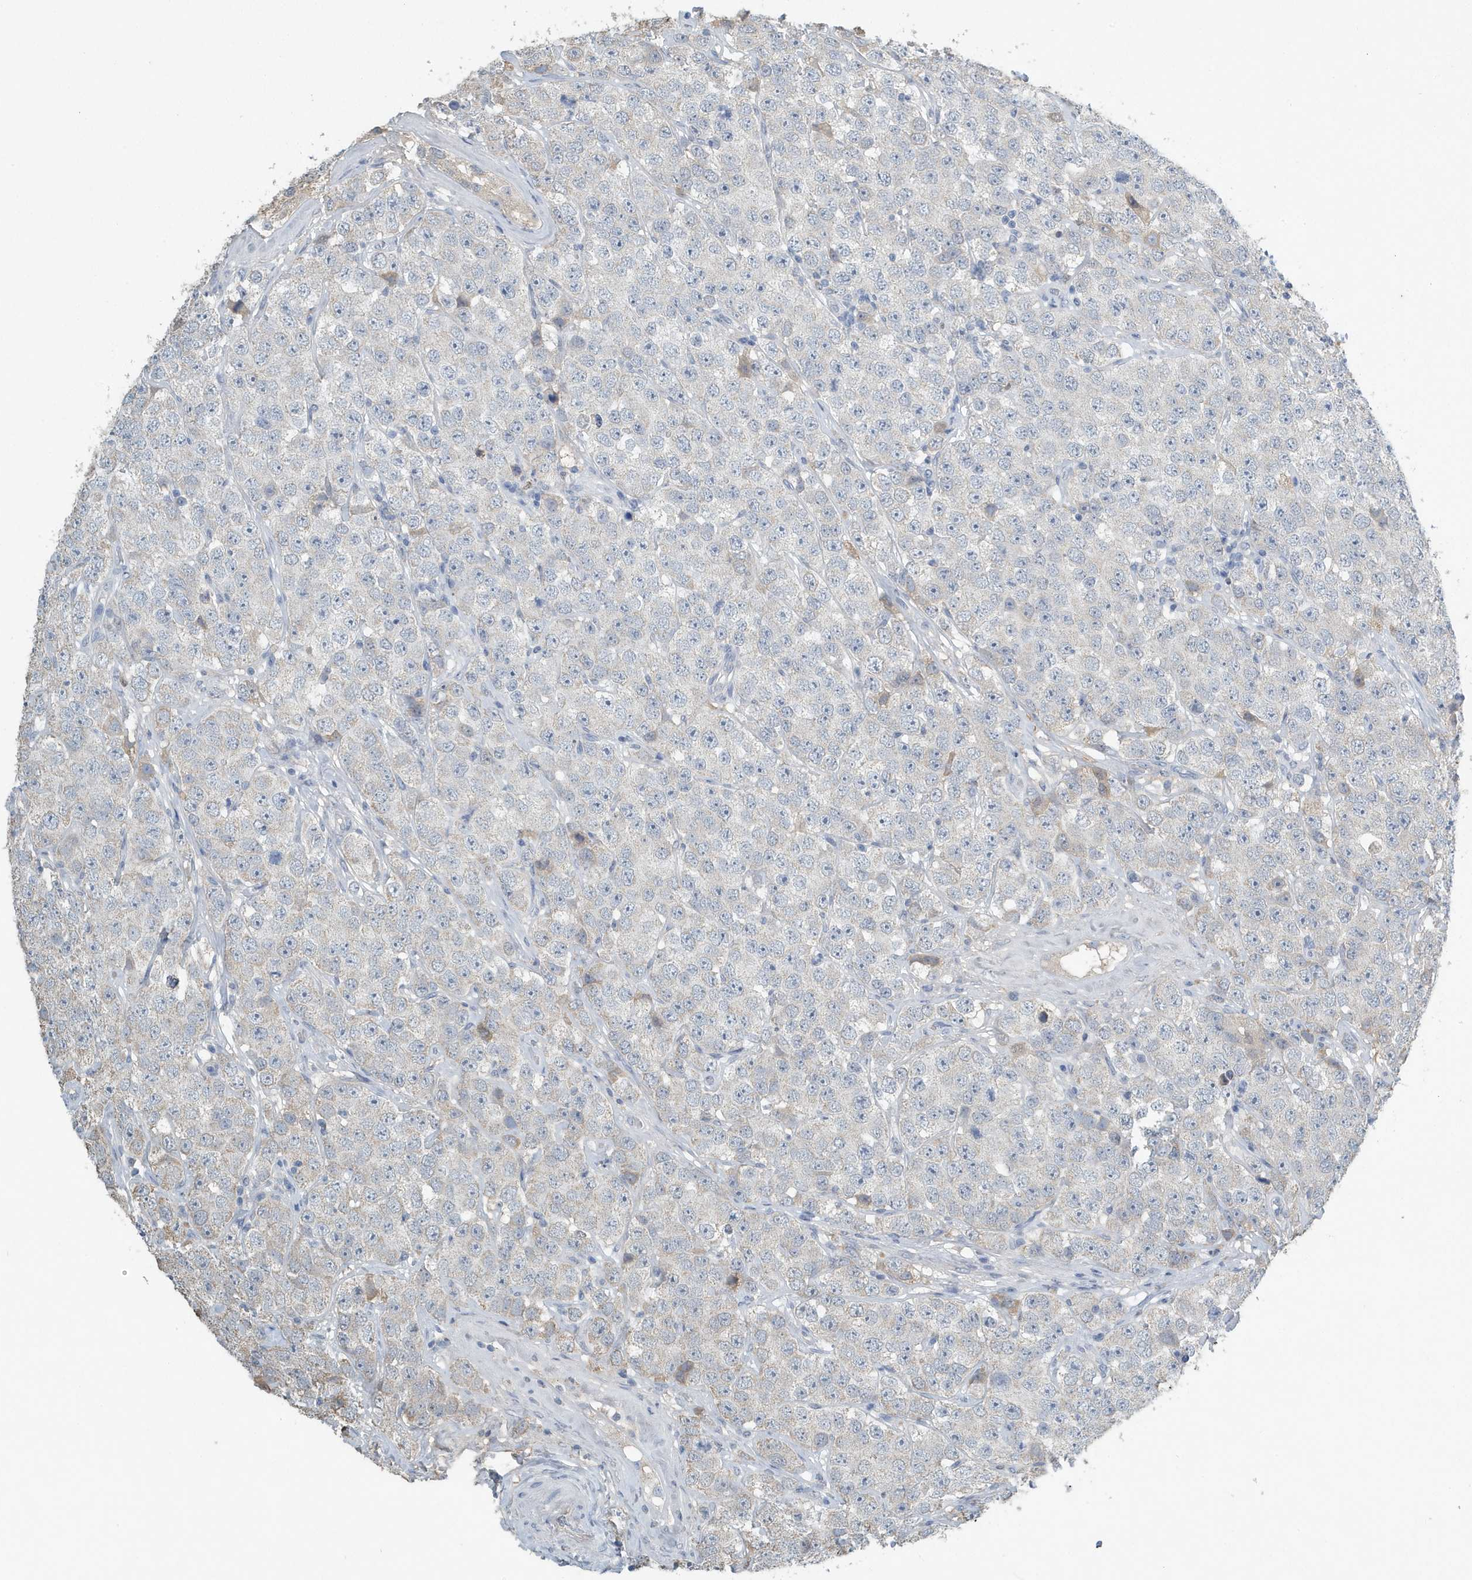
{"staining": {"intensity": "negative", "quantity": "none", "location": "none"}, "tissue": "testis cancer", "cell_type": "Tumor cells", "image_type": "cancer", "snomed": [{"axis": "morphology", "description": "Seminoma, NOS"}, {"axis": "topography", "description": "Testis"}], "caption": "This photomicrograph is of seminoma (testis) stained with immunohistochemistry (IHC) to label a protein in brown with the nuclei are counter-stained blue. There is no positivity in tumor cells.", "gene": "UGT2B4", "patient": {"sex": "male", "age": 28}}